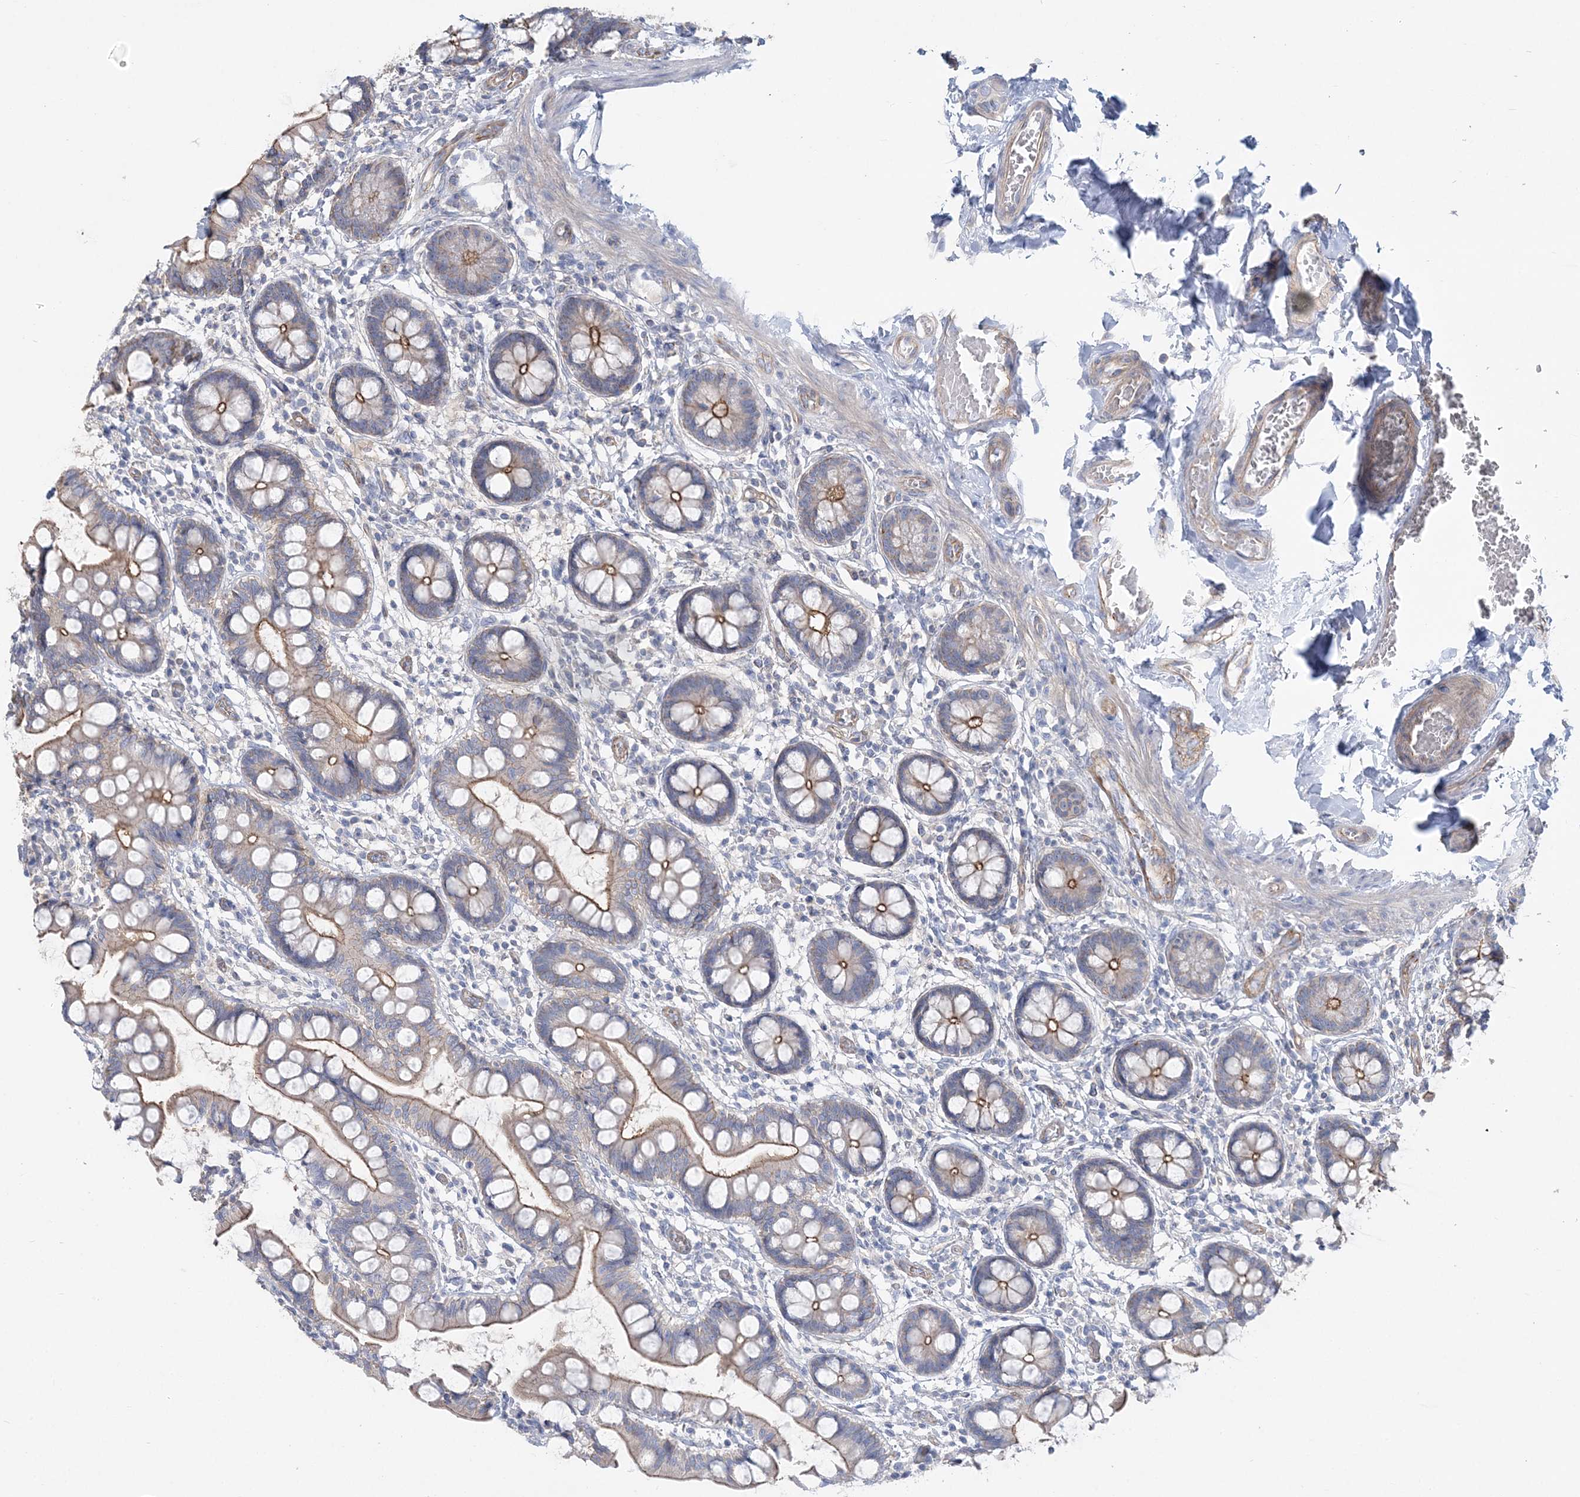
{"staining": {"intensity": "moderate", "quantity": ">75%", "location": "cytoplasmic/membranous"}, "tissue": "small intestine", "cell_type": "Glandular cells", "image_type": "normal", "snomed": [{"axis": "morphology", "description": "Normal tissue, NOS"}, {"axis": "topography", "description": "Small intestine"}], "caption": "Immunohistochemical staining of normal human small intestine displays moderate cytoplasmic/membranous protein positivity in approximately >75% of glandular cells.", "gene": "PIGC", "patient": {"sex": "male", "age": 52}}